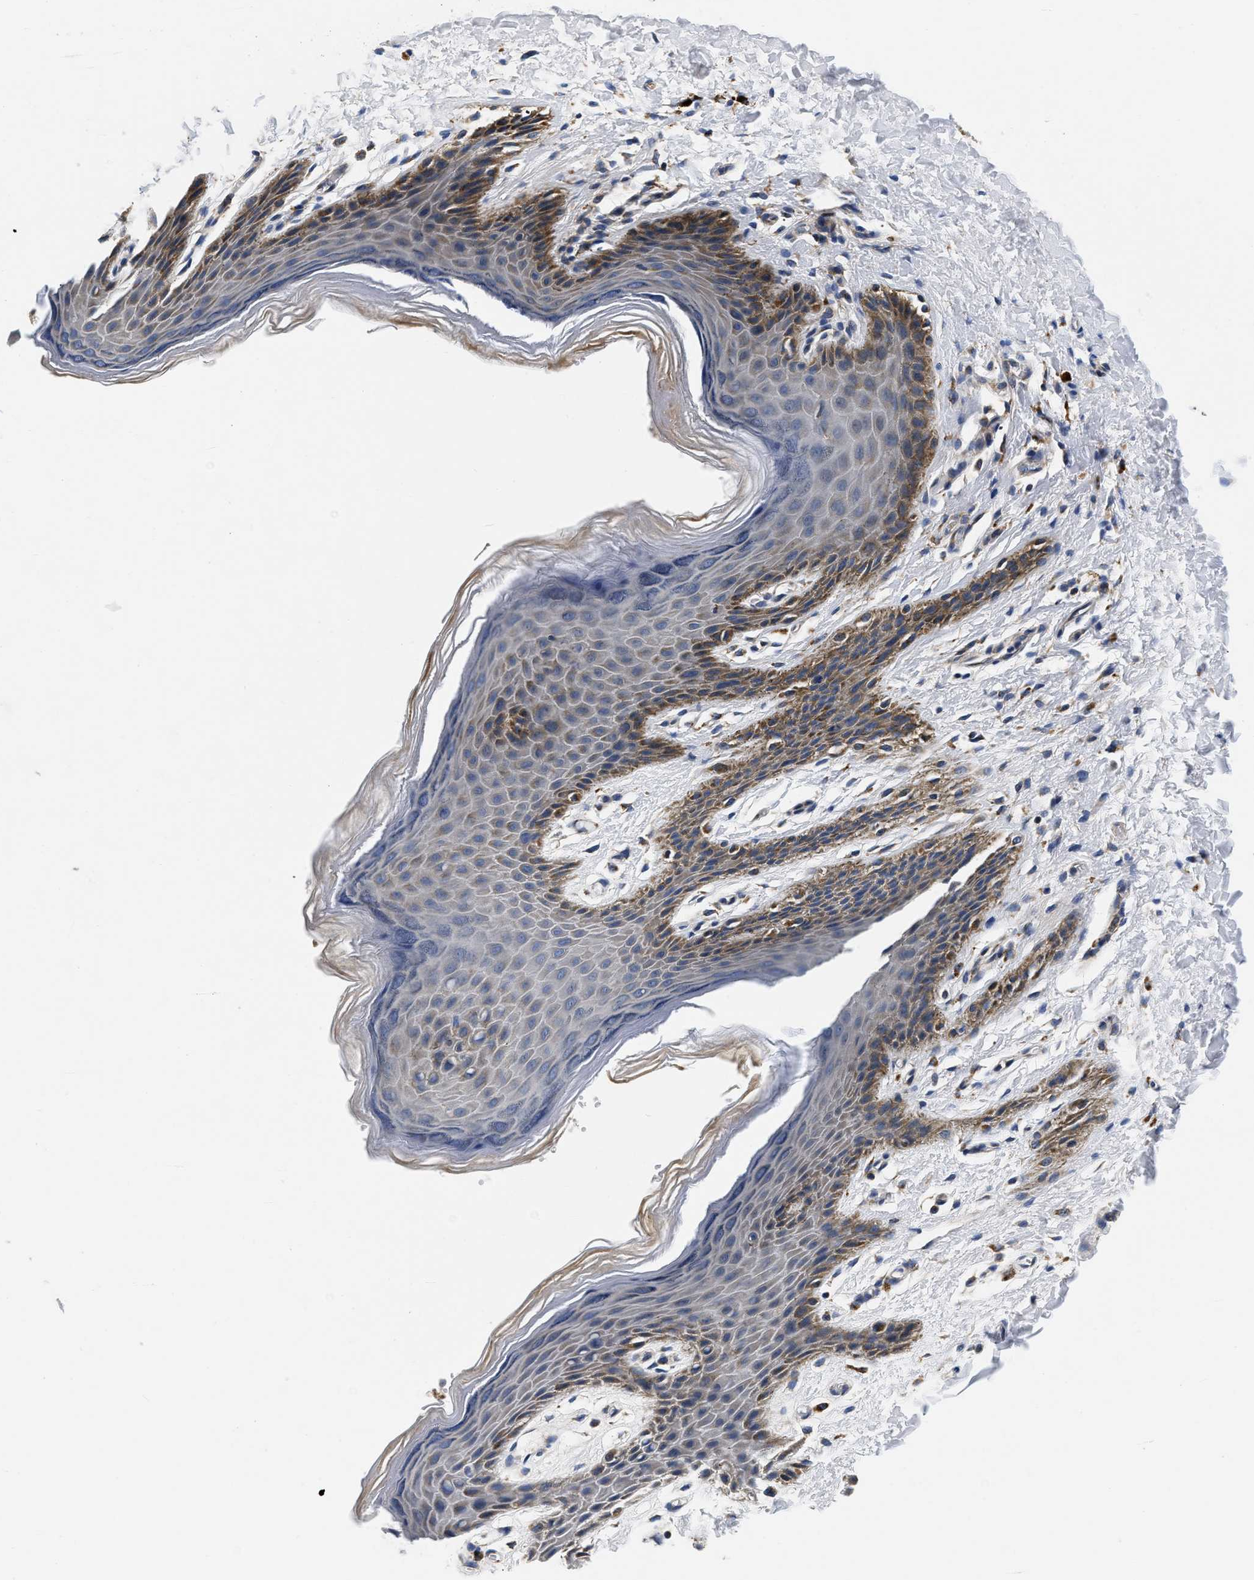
{"staining": {"intensity": "moderate", "quantity": "<25%", "location": "cytoplasmic/membranous"}, "tissue": "skin", "cell_type": "Epidermal cells", "image_type": "normal", "snomed": [{"axis": "morphology", "description": "Normal tissue, NOS"}, {"axis": "topography", "description": "Anal"}], "caption": "Protein analysis of unremarkable skin exhibits moderate cytoplasmic/membranous expression in about <25% of epidermal cells. (DAB IHC, brown staining for protein, blue staining for nuclei).", "gene": "PDP1", "patient": {"sex": "male", "age": 44}}